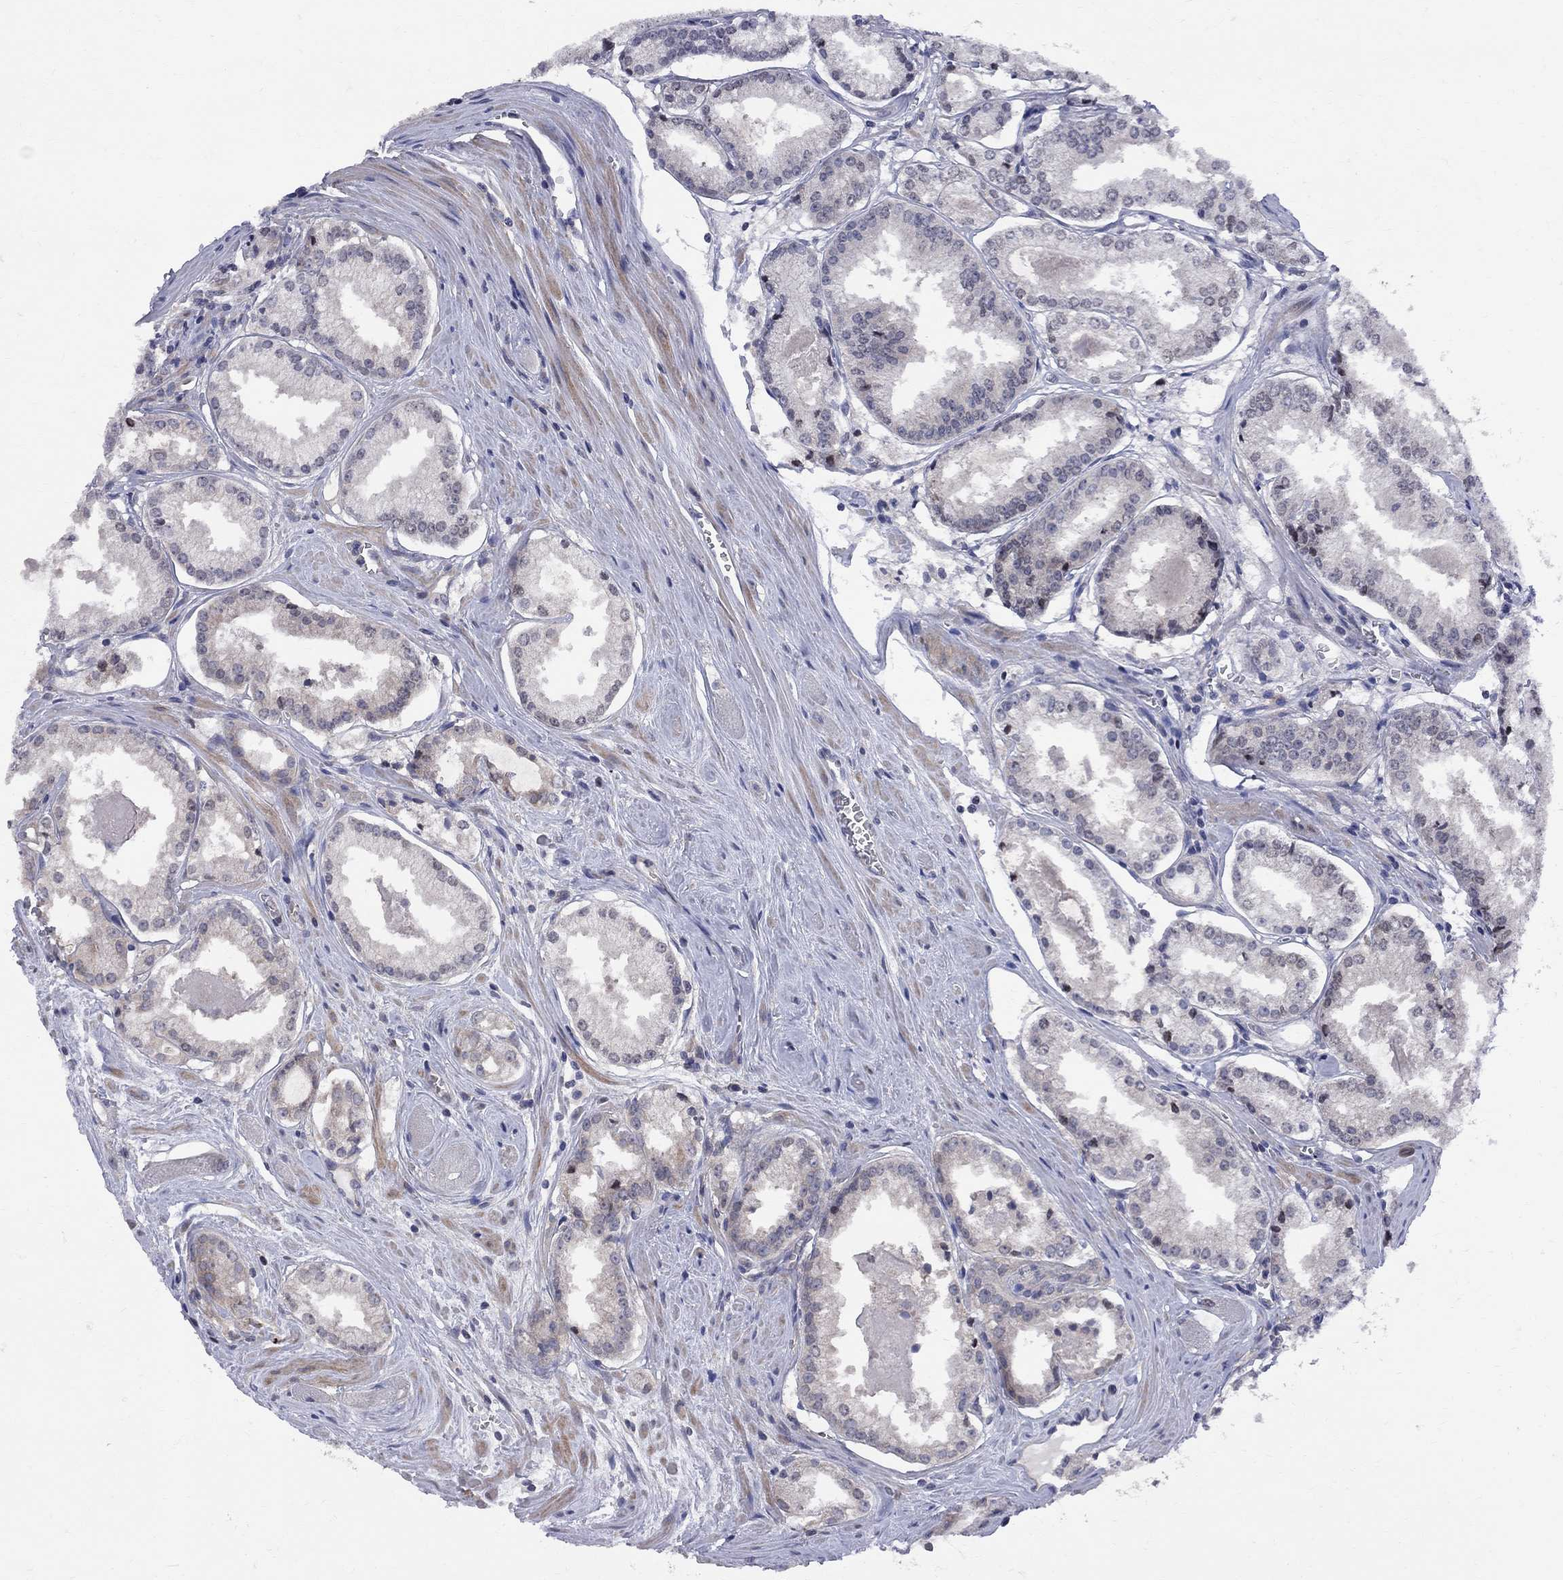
{"staining": {"intensity": "negative", "quantity": "none", "location": "none"}, "tissue": "prostate cancer", "cell_type": "Tumor cells", "image_type": "cancer", "snomed": [{"axis": "morphology", "description": "Adenocarcinoma, NOS"}, {"axis": "topography", "description": "Prostate"}], "caption": "Immunohistochemistry (IHC) of prostate cancer (adenocarcinoma) exhibits no positivity in tumor cells. (Stains: DAB immunohistochemistry with hematoxylin counter stain, Microscopy: brightfield microscopy at high magnification).", "gene": "CNOT11", "patient": {"sex": "male", "age": 72}}